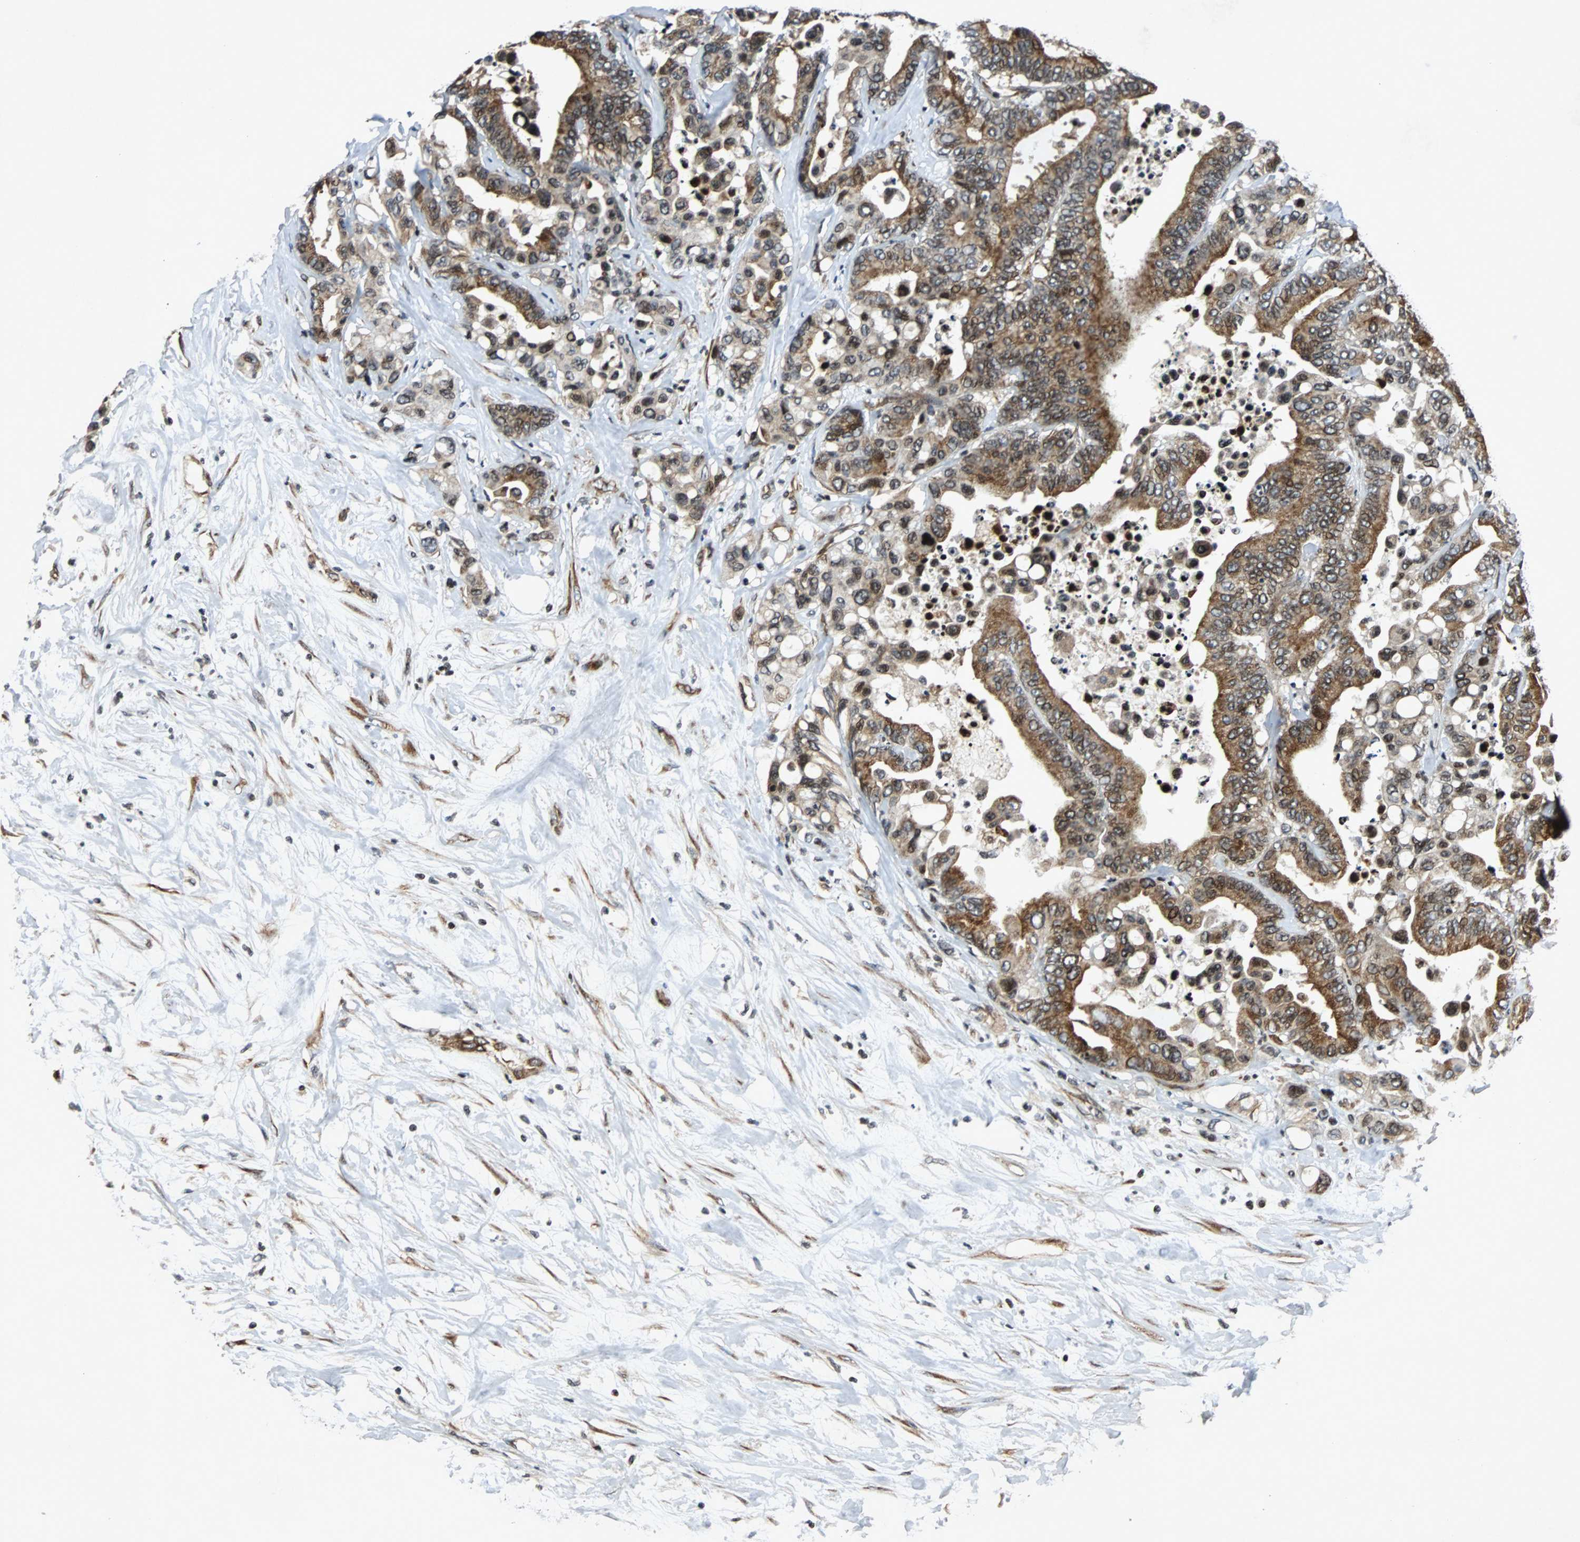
{"staining": {"intensity": "strong", "quantity": ">75%", "location": "cytoplasmic/membranous"}, "tissue": "colorectal cancer", "cell_type": "Tumor cells", "image_type": "cancer", "snomed": [{"axis": "morphology", "description": "Normal tissue, NOS"}, {"axis": "morphology", "description": "Adenocarcinoma, NOS"}, {"axis": "topography", "description": "Colon"}], "caption": "A micrograph showing strong cytoplasmic/membranous staining in about >75% of tumor cells in colorectal cancer, as visualized by brown immunohistochemical staining.", "gene": "TUBA4A", "patient": {"sex": "male", "age": 82}}